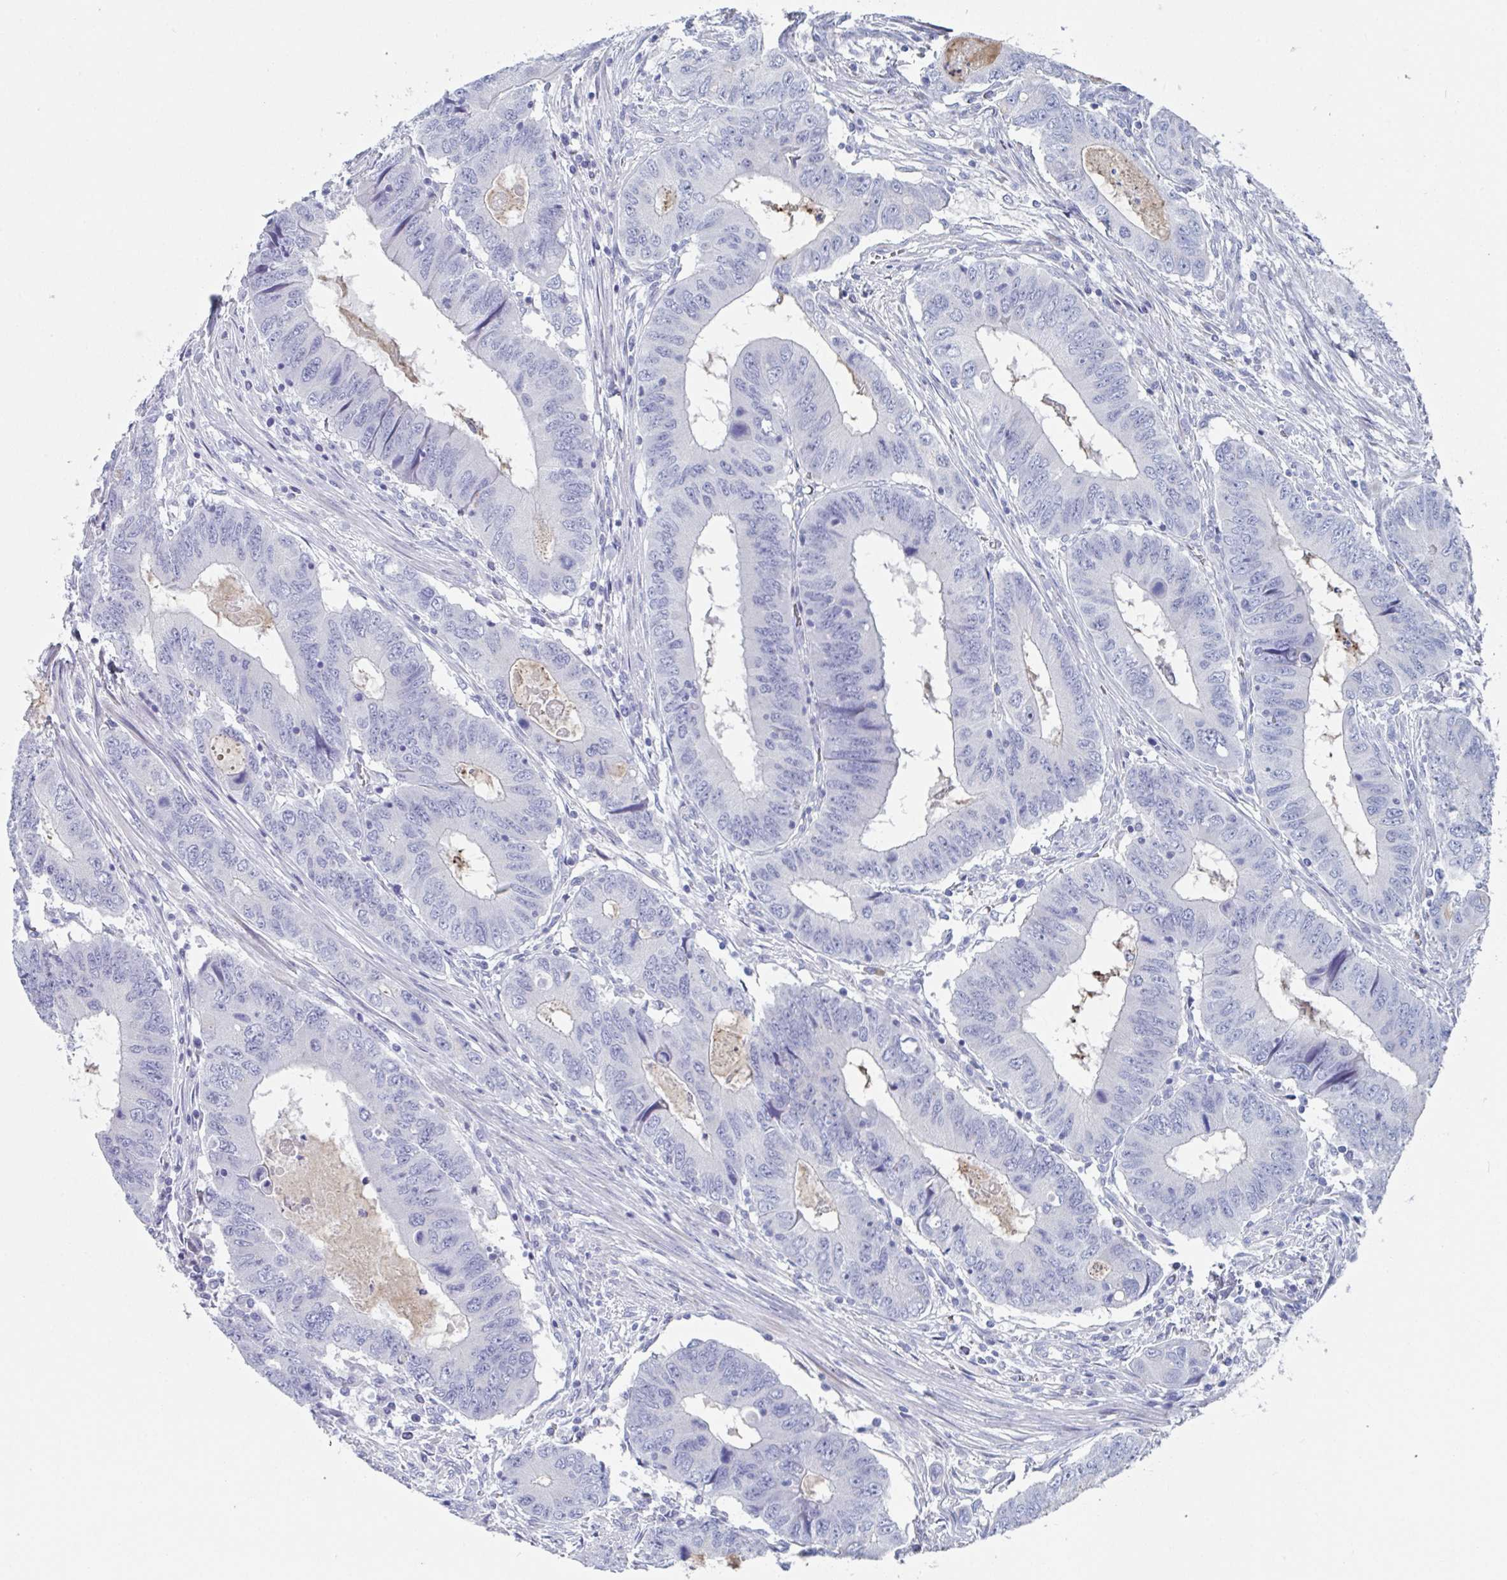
{"staining": {"intensity": "negative", "quantity": "none", "location": "none"}, "tissue": "colorectal cancer", "cell_type": "Tumor cells", "image_type": "cancer", "snomed": [{"axis": "morphology", "description": "Adenocarcinoma, NOS"}, {"axis": "topography", "description": "Colon"}], "caption": "Immunohistochemistry photomicrograph of human colorectal adenocarcinoma stained for a protein (brown), which exhibits no staining in tumor cells.", "gene": "NT5C3B", "patient": {"sex": "male", "age": 53}}